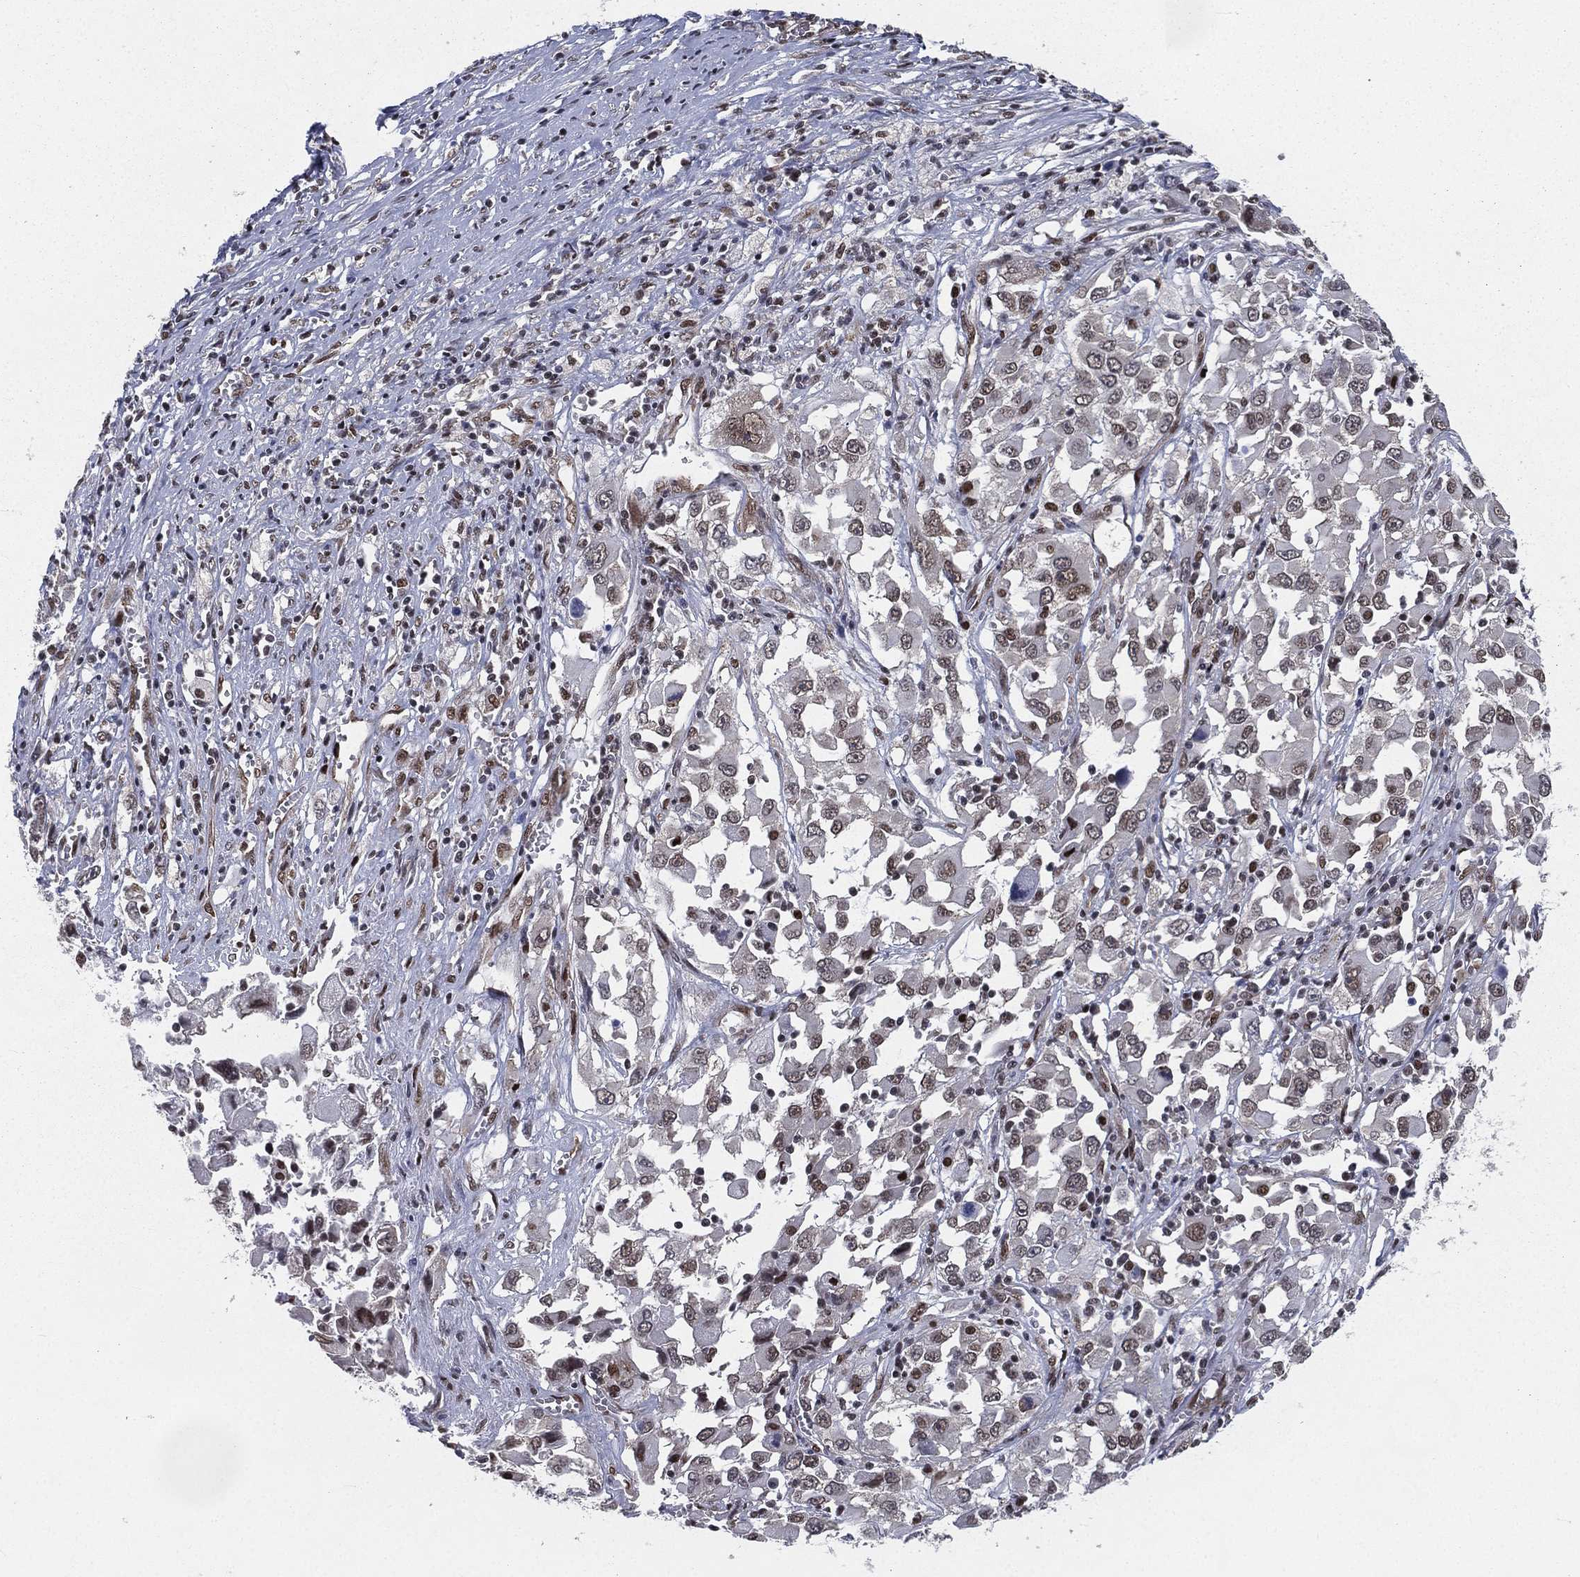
{"staining": {"intensity": "moderate", "quantity": "25%-75%", "location": "nuclear"}, "tissue": "melanoma", "cell_type": "Tumor cells", "image_type": "cancer", "snomed": [{"axis": "morphology", "description": "Malignant melanoma, Metastatic site"}, {"axis": "topography", "description": "Soft tissue"}], "caption": "Malignant melanoma (metastatic site) stained for a protein displays moderate nuclear positivity in tumor cells. (Brightfield microscopy of DAB IHC at high magnification).", "gene": "FUBP3", "patient": {"sex": "male", "age": 50}}